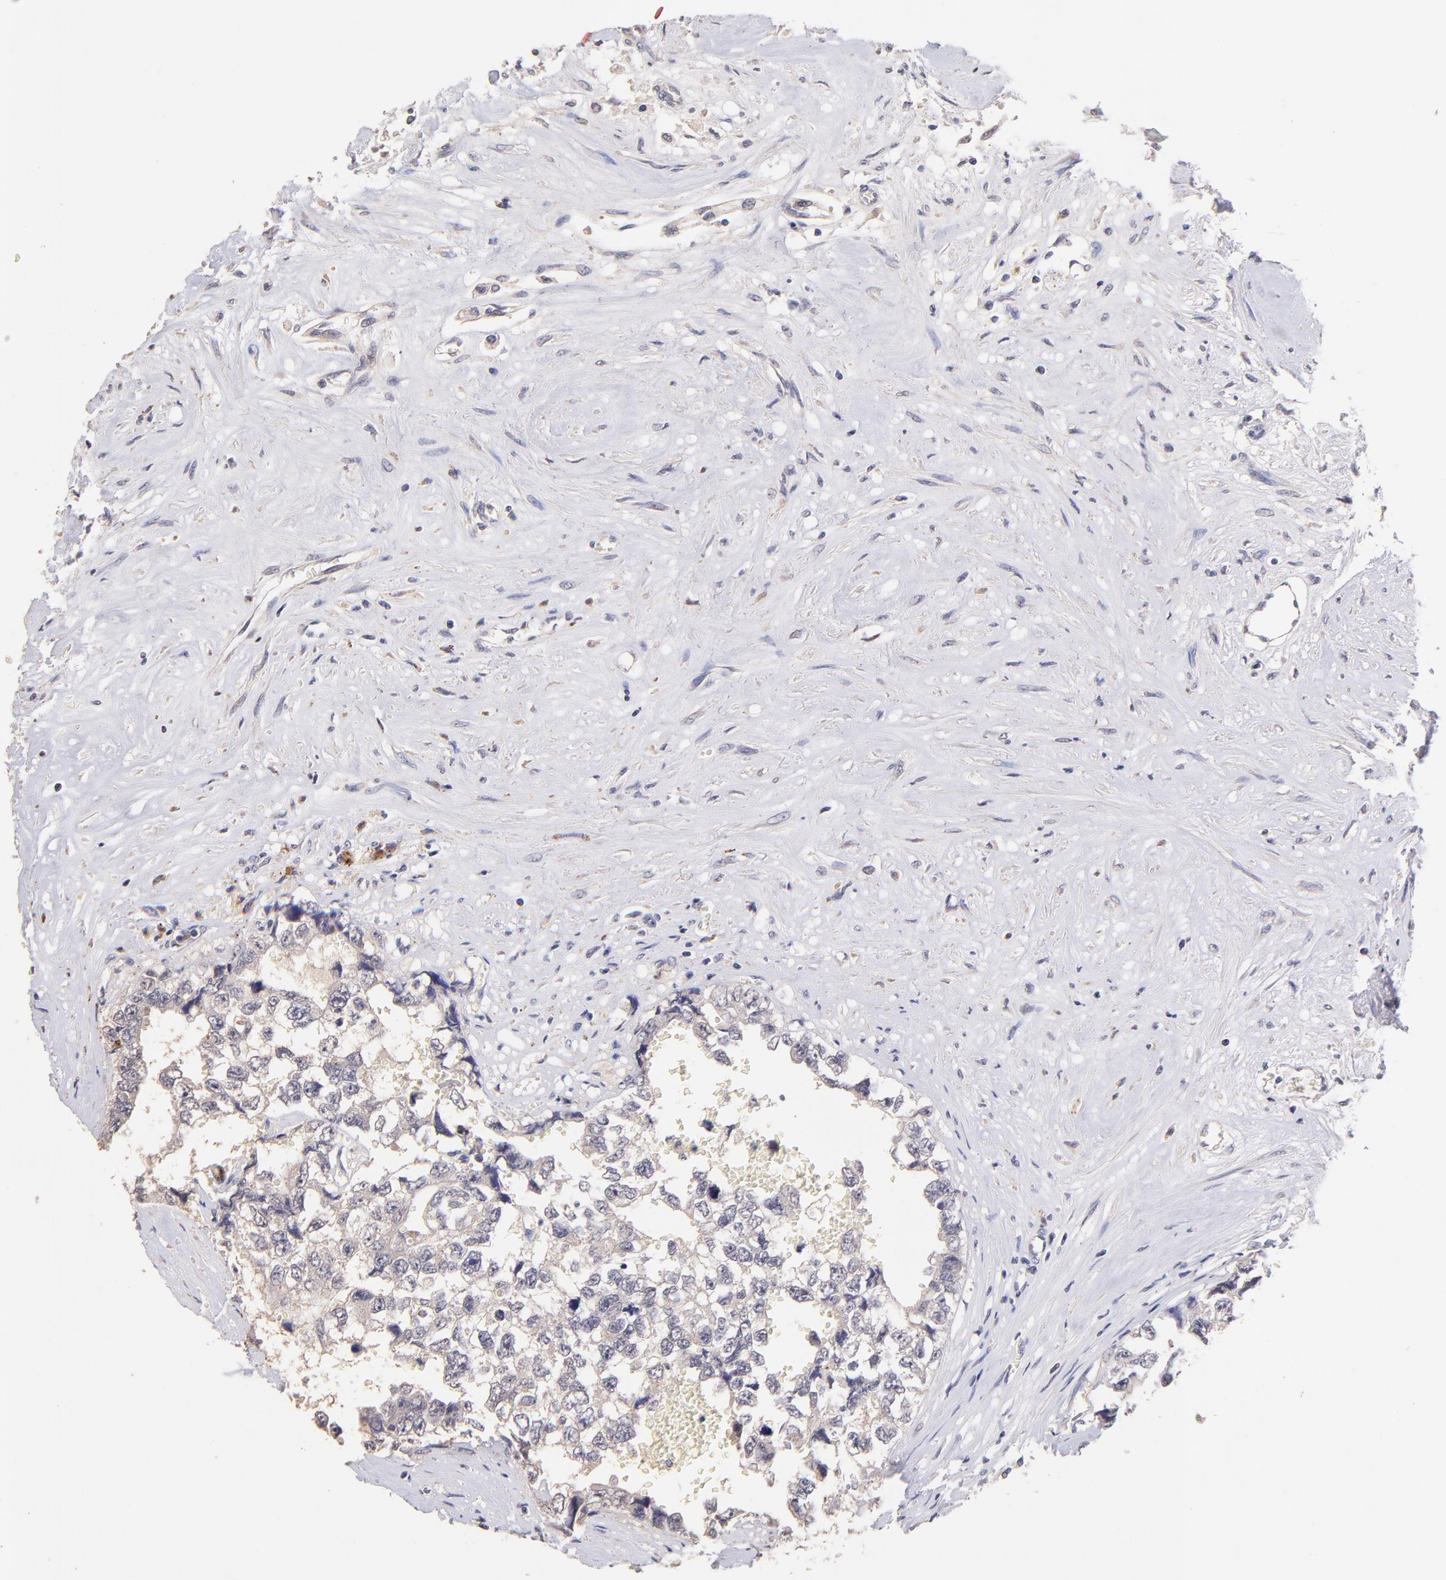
{"staining": {"intensity": "negative", "quantity": "none", "location": "none"}, "tissue": "testis cancer", "cell_type": "Tumor cells", "image_type": "cancer", "snomed": [{"axis": "morphology", "description": "Carcinoma, Embryonal, NOS"}, {"axis": "topography", "description": "Testis"}], "caption": "Micrograph shows no significant protein positivity in tumor cells of testis cancer (embryonal carcinoma).", "gene": "RNASEL", "patient": {"sex": "male", "age": 31}}